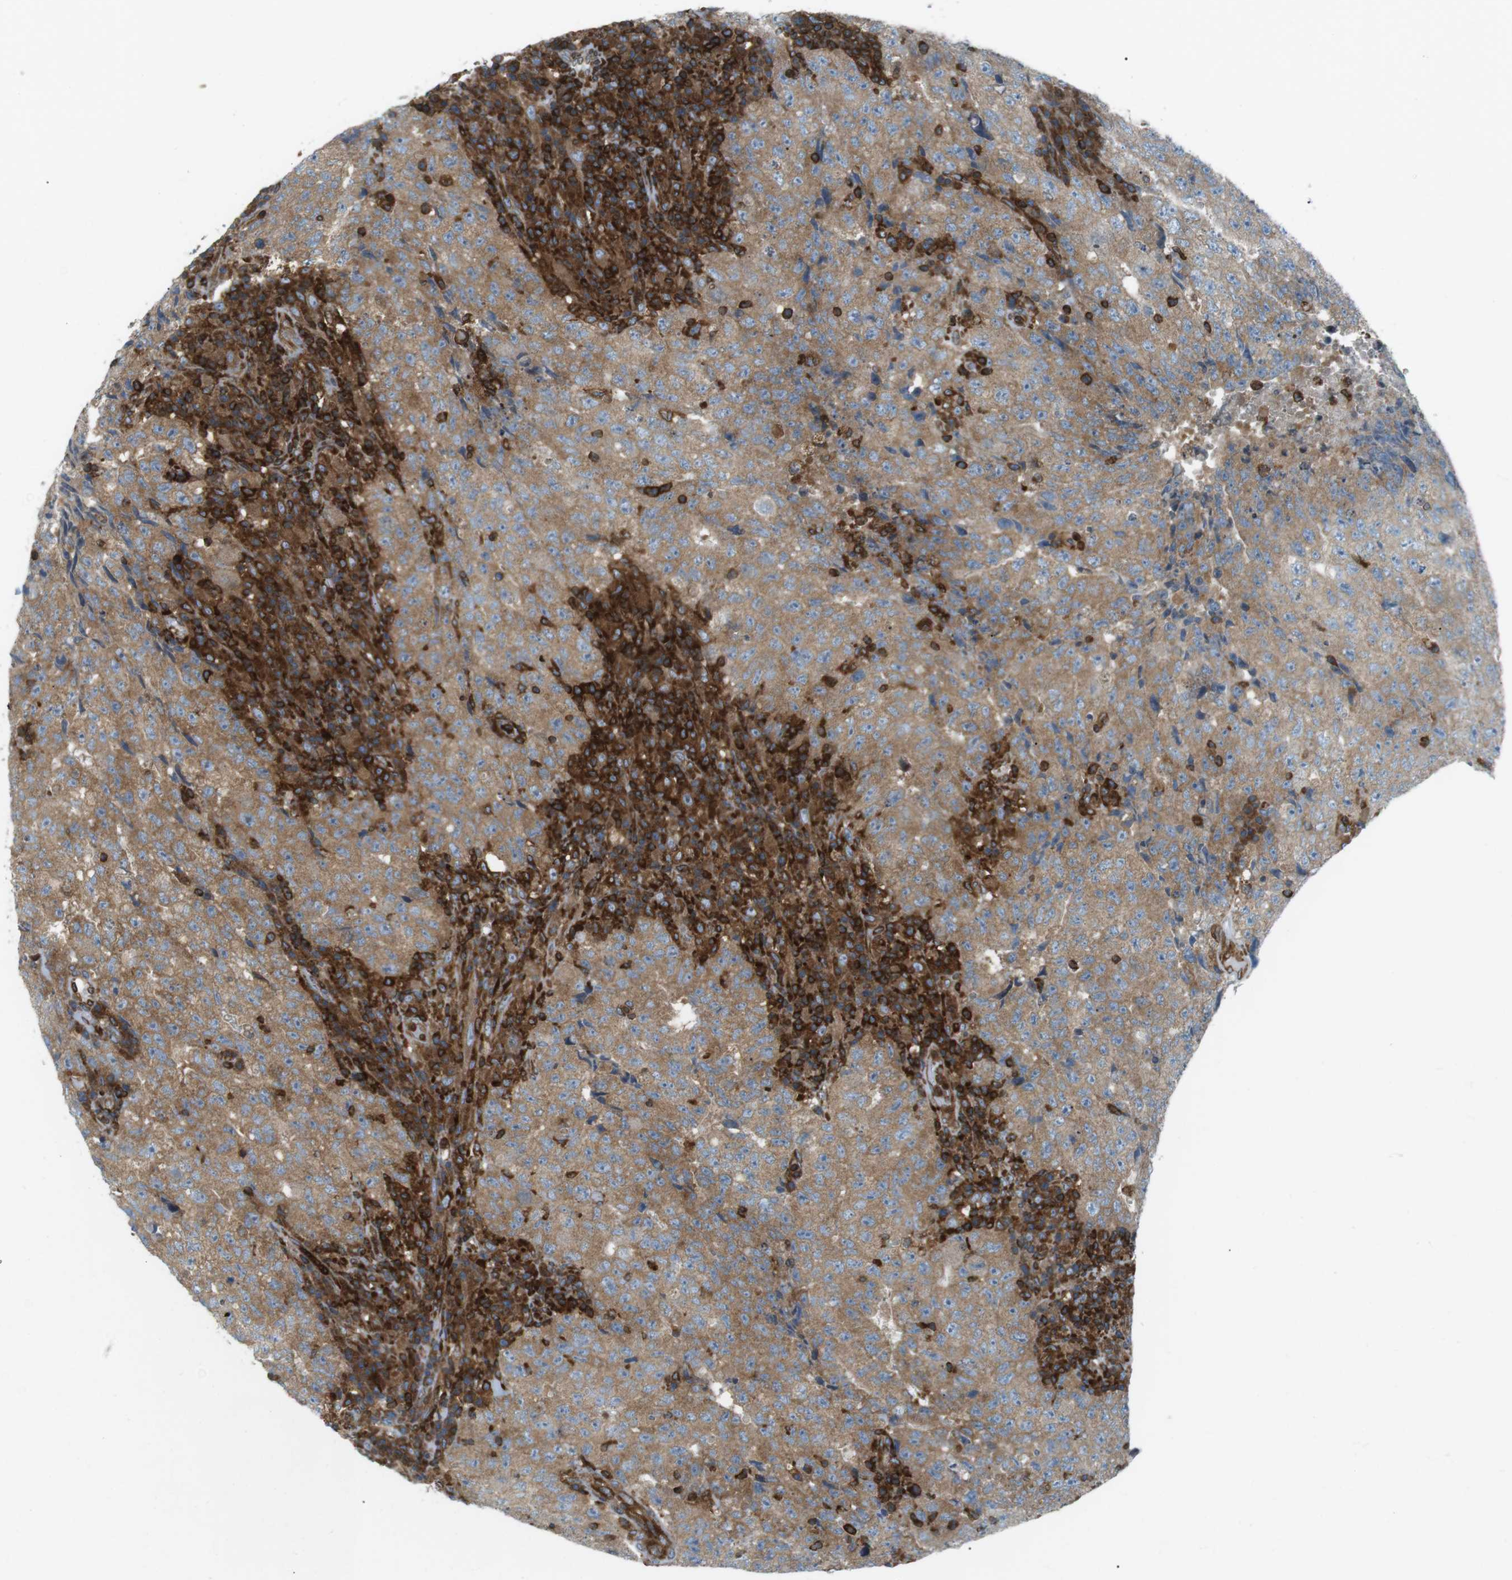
{"staining": {"intensity": "moderate", "quantity": ">75%", "location": "cytoplasmic/membranous"}, "tissue": "testis cancer", "cell_type": "Tumor cells", "image_type": "cancer", "snomed": [{"axis": "morphology", "description": "Necrosis, NOS"}, {"axis": "morphology", "description": "Carcinoma, Embryonal, NOS"}, {"axis": "topography", "description": "Testis"}], "caption": "The image shows staining of embryonal carcinoma (testis), revealing moderate cytoplasmic/membranous protein expression (brown color) within tumor cells.", "gene": "FLII", "patient": {"sex": "male", "age": 19}}